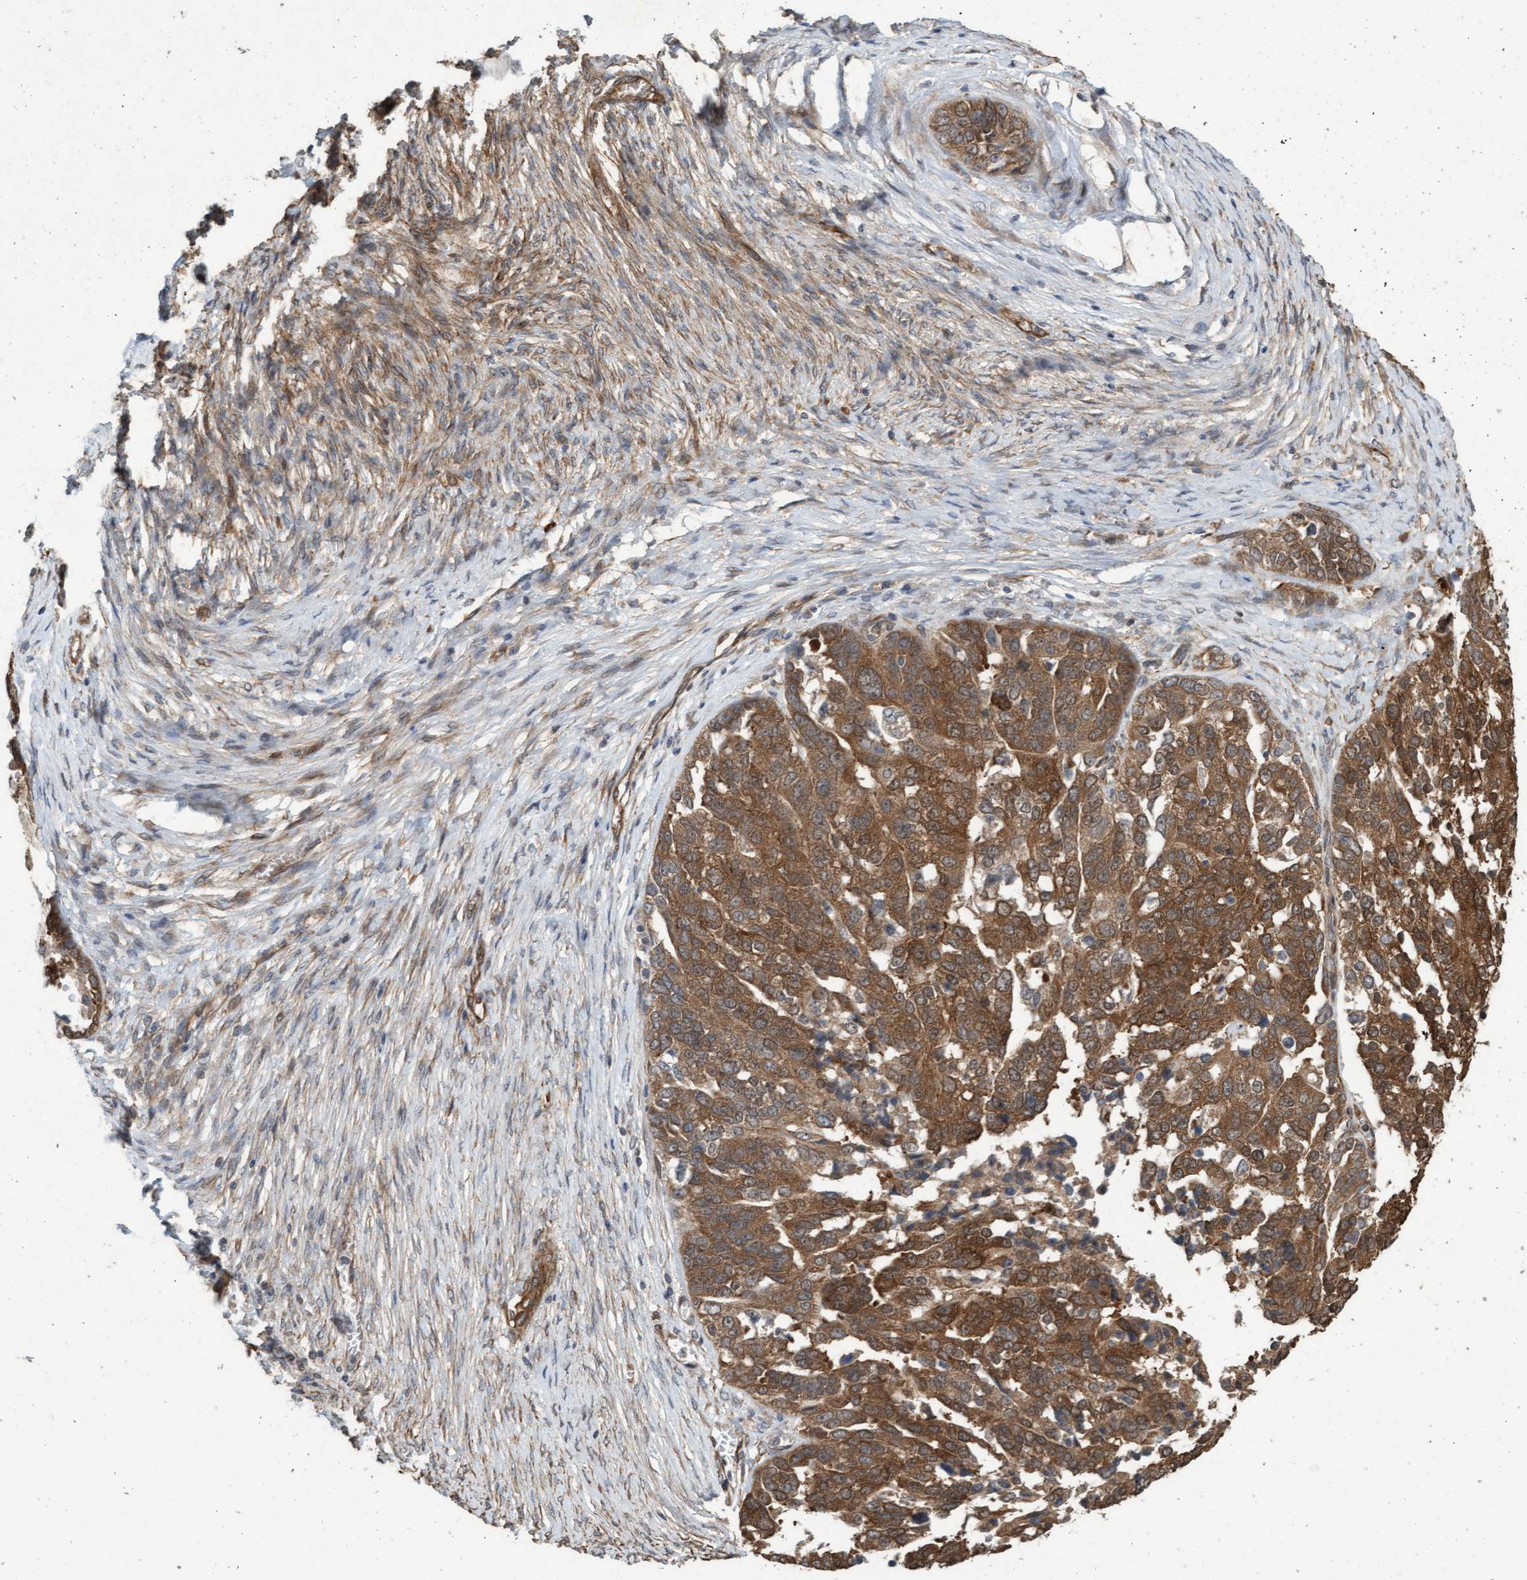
{"staining": {"intensity": "moderate", "quantity": ">75%", "location": "cytoplasmic/membranous,nuclear"}, "tissue": "ovarian cancer", "cell_type": "Tumor cells", "image_type": "cancer", "snomed": [{"axis": "morphology", "description": "Cystadenocarcinoma, serous, NOS"}, {"axis": "topography", "description": "Ovary"}], "caption": "Protein analysis of ovarian cancer tissue demonstrates moderate cytoplasmic/membranous and nuclear expression in approximately >75% of tumor cells.", "gene": "CDC42EP4", "patient": {"sex": "female", "age": 44}}